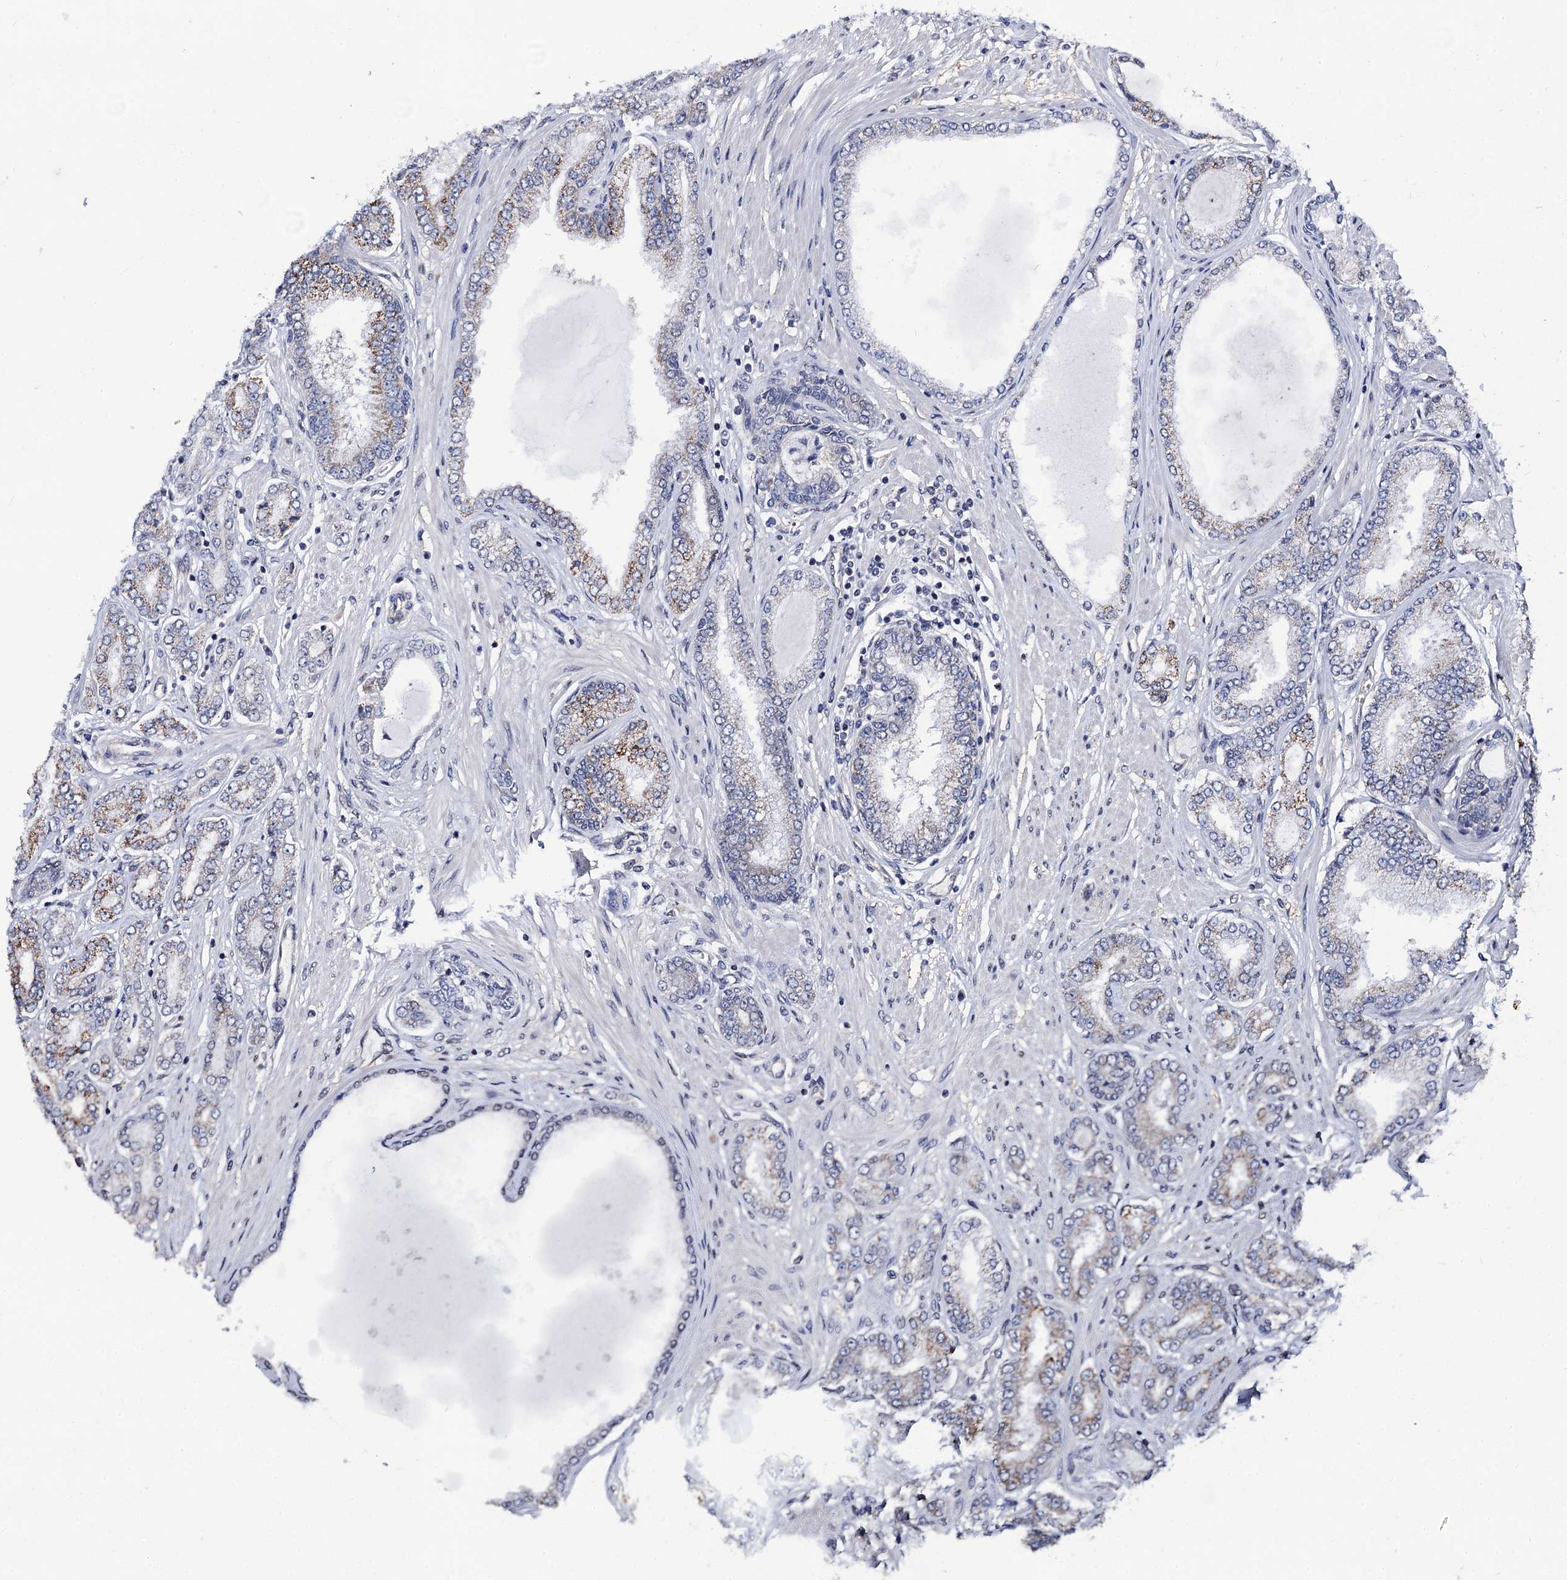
{"staining": {"intensity": "moderate", "quantity": "<25%", "location": "cytoplasmic/membranous"}, "tissue": "prostate cancer", "cell_type": "Tumor cells", "image_type": "cancer", "snomed": [{"axis": "morphology", "description": "Adenocarcinoma, Low grade"}, {"axis": "topography", "description": "Prostate"}], "caption": "This is a micrograph of IHC staining of prostate low-grade adenocarcinoma, which shows moderate expression in the cytoplasmic/membranous of tumor cells.", "gene": "PTCD3", "patient": {"sex": "male", "age": 63}}